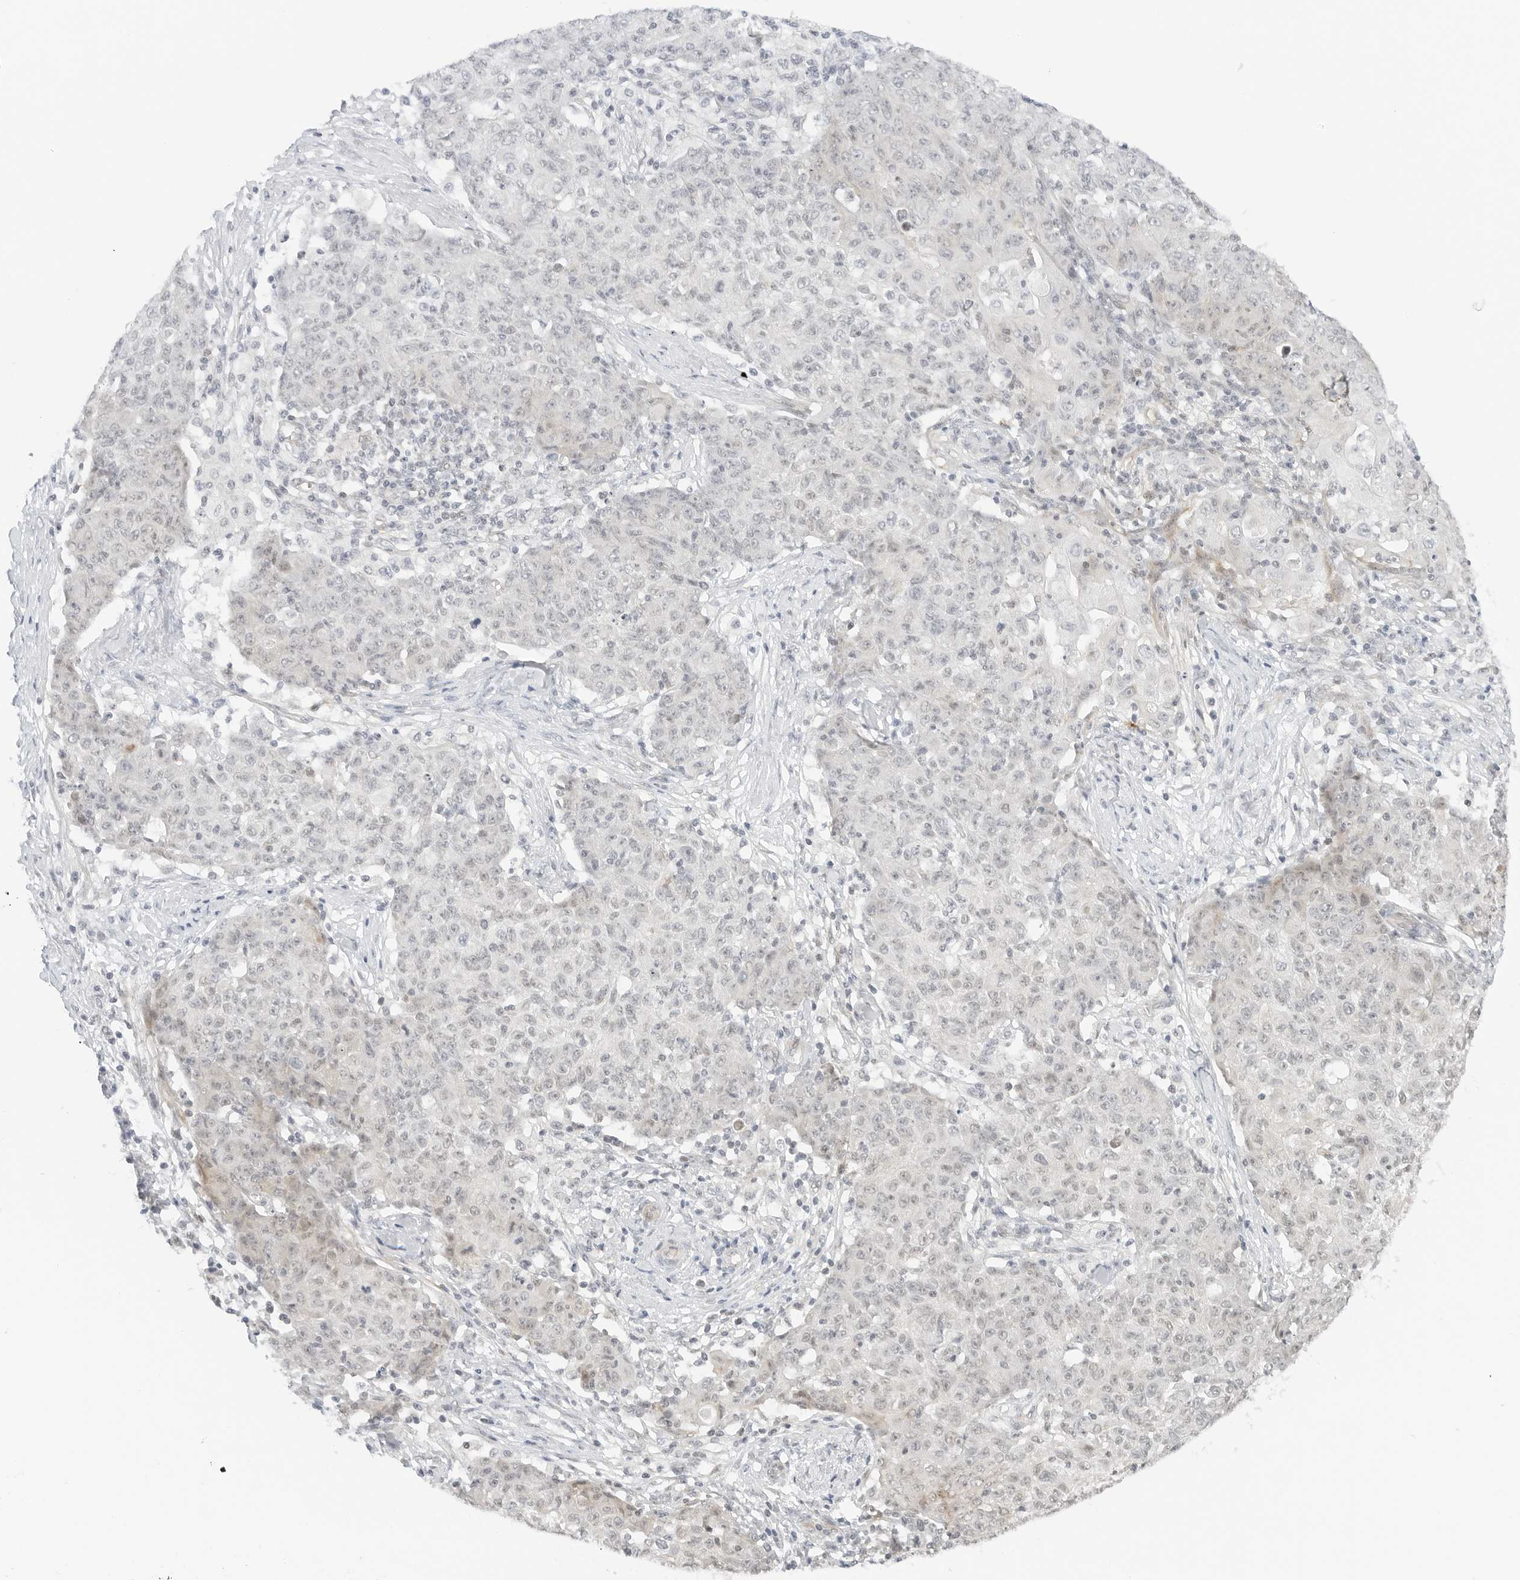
{"staining": {"intensity": "weak", "quantity": "<25%", "location": "nuclear"}, "tissue": "ovarian cancer", "cell_type": "Tumor cells", "image_type": "cancer", "snomed": [{"axis": "morphology", "description": "Carcinoma, endometroid"}, {"axis": "topography", "description": "Ovary"}], "caption": "DAB immunohistochemical staining of human ovarian cancer (endometroid carcinoma) demonstrates no significant staining in tumor cells.", "gene": "NEO1", "patient": {"sex": "female", "age": 42}}